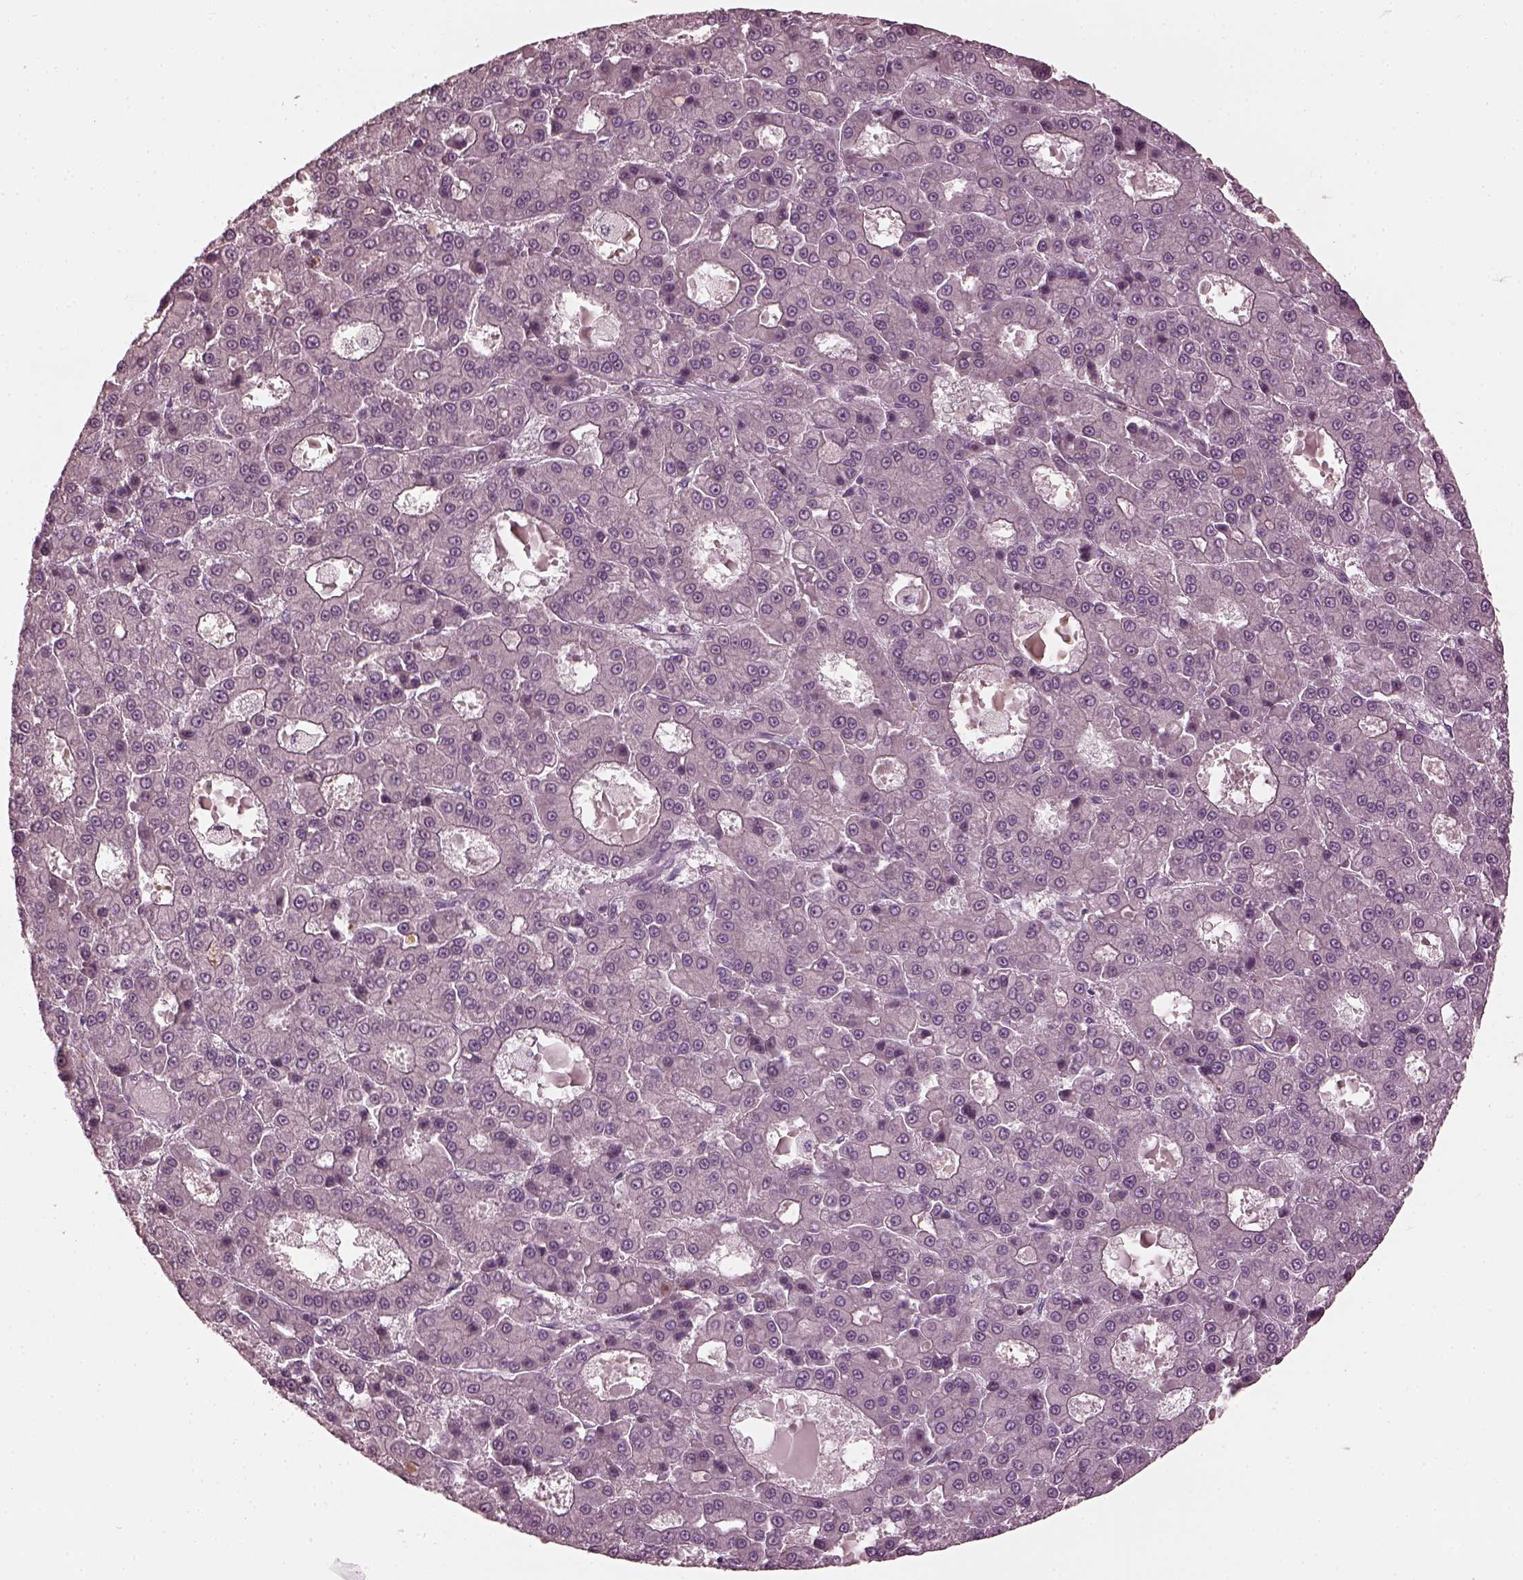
{"staining": {"intensity": "negative", "quantity": "none", "location": "none"}, "tissue": "liver cancer", "cell_type": "Tumor cells", "image_type": "cancer", "snomed": [{"axis": "morphology", "description": "Carcinoma, Hepatocellular, NOS"}, {"axis": "topography", "description": "Liver"}], "caption": "Immunohistochemical staining of human liver cancer (hepatocellular carcinoma) demonstrates no significant expression in tumor cells. (IHC, brightfield microscopy, high magnification).", "gene": "PSTPIP2", "patient": {"sex": "male", "age": 70}}